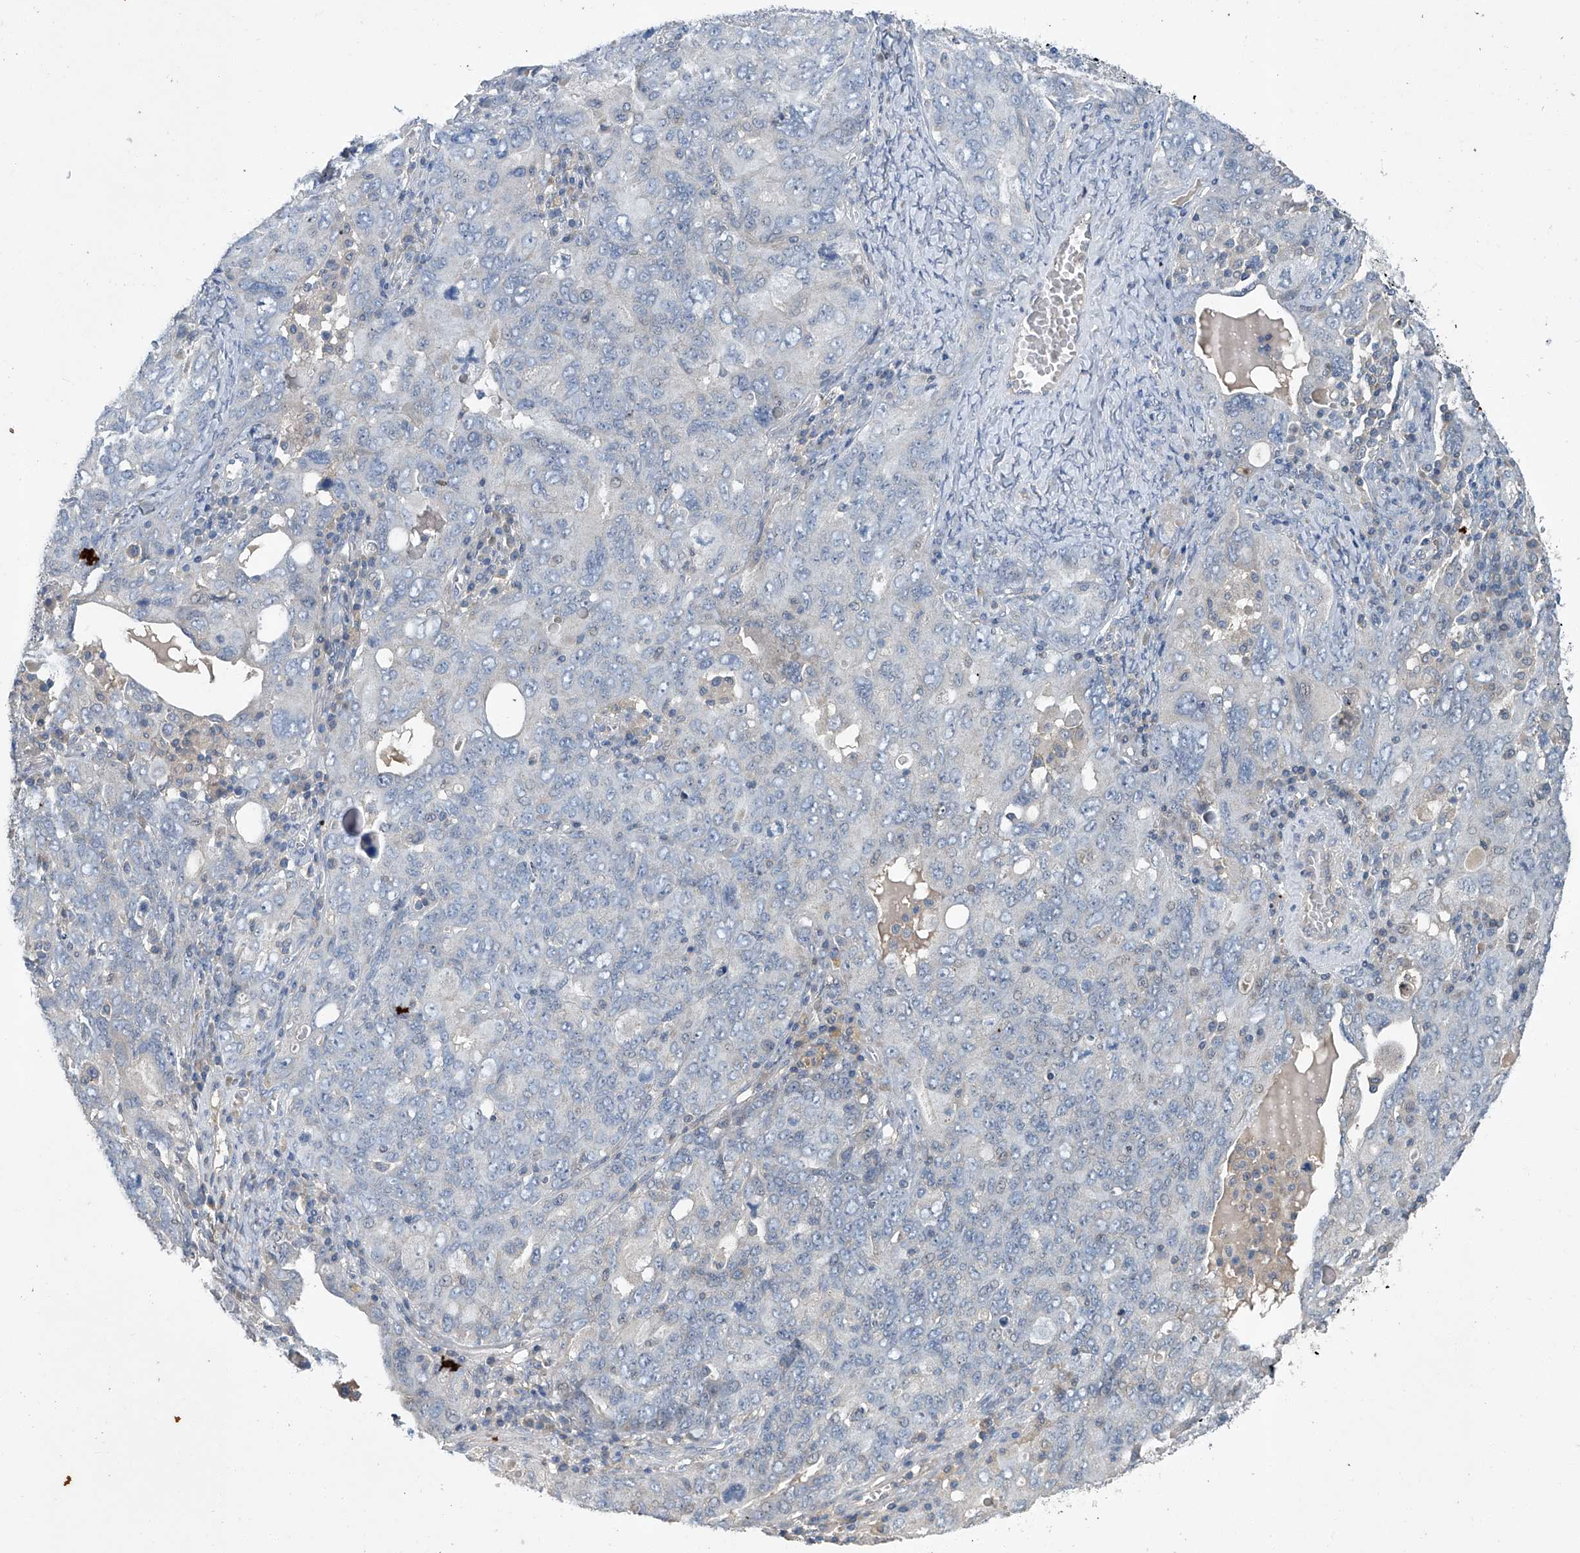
{"staining": {"intensity": "negative", "quantity": "none", "location": "none"}, "tissue": "ovarian cancer", "cell_type": "Tumor cells", "image_type": "cancer", "snomed": [{"axis": "morphology", "description": "Carcinoma, endometroid"}, {"axis": "topography", "description": "Ovary"}], "caption": "High magnification brightfield microscopy of ovarian cancer (endometroid carcinoma) stained with DAB (brown) and counterstained with hematoxylin (blue): tumor cells show no significant positivity.", "gene": "ANKRD34A", "patient": {"sex": "female", "age": 62}}